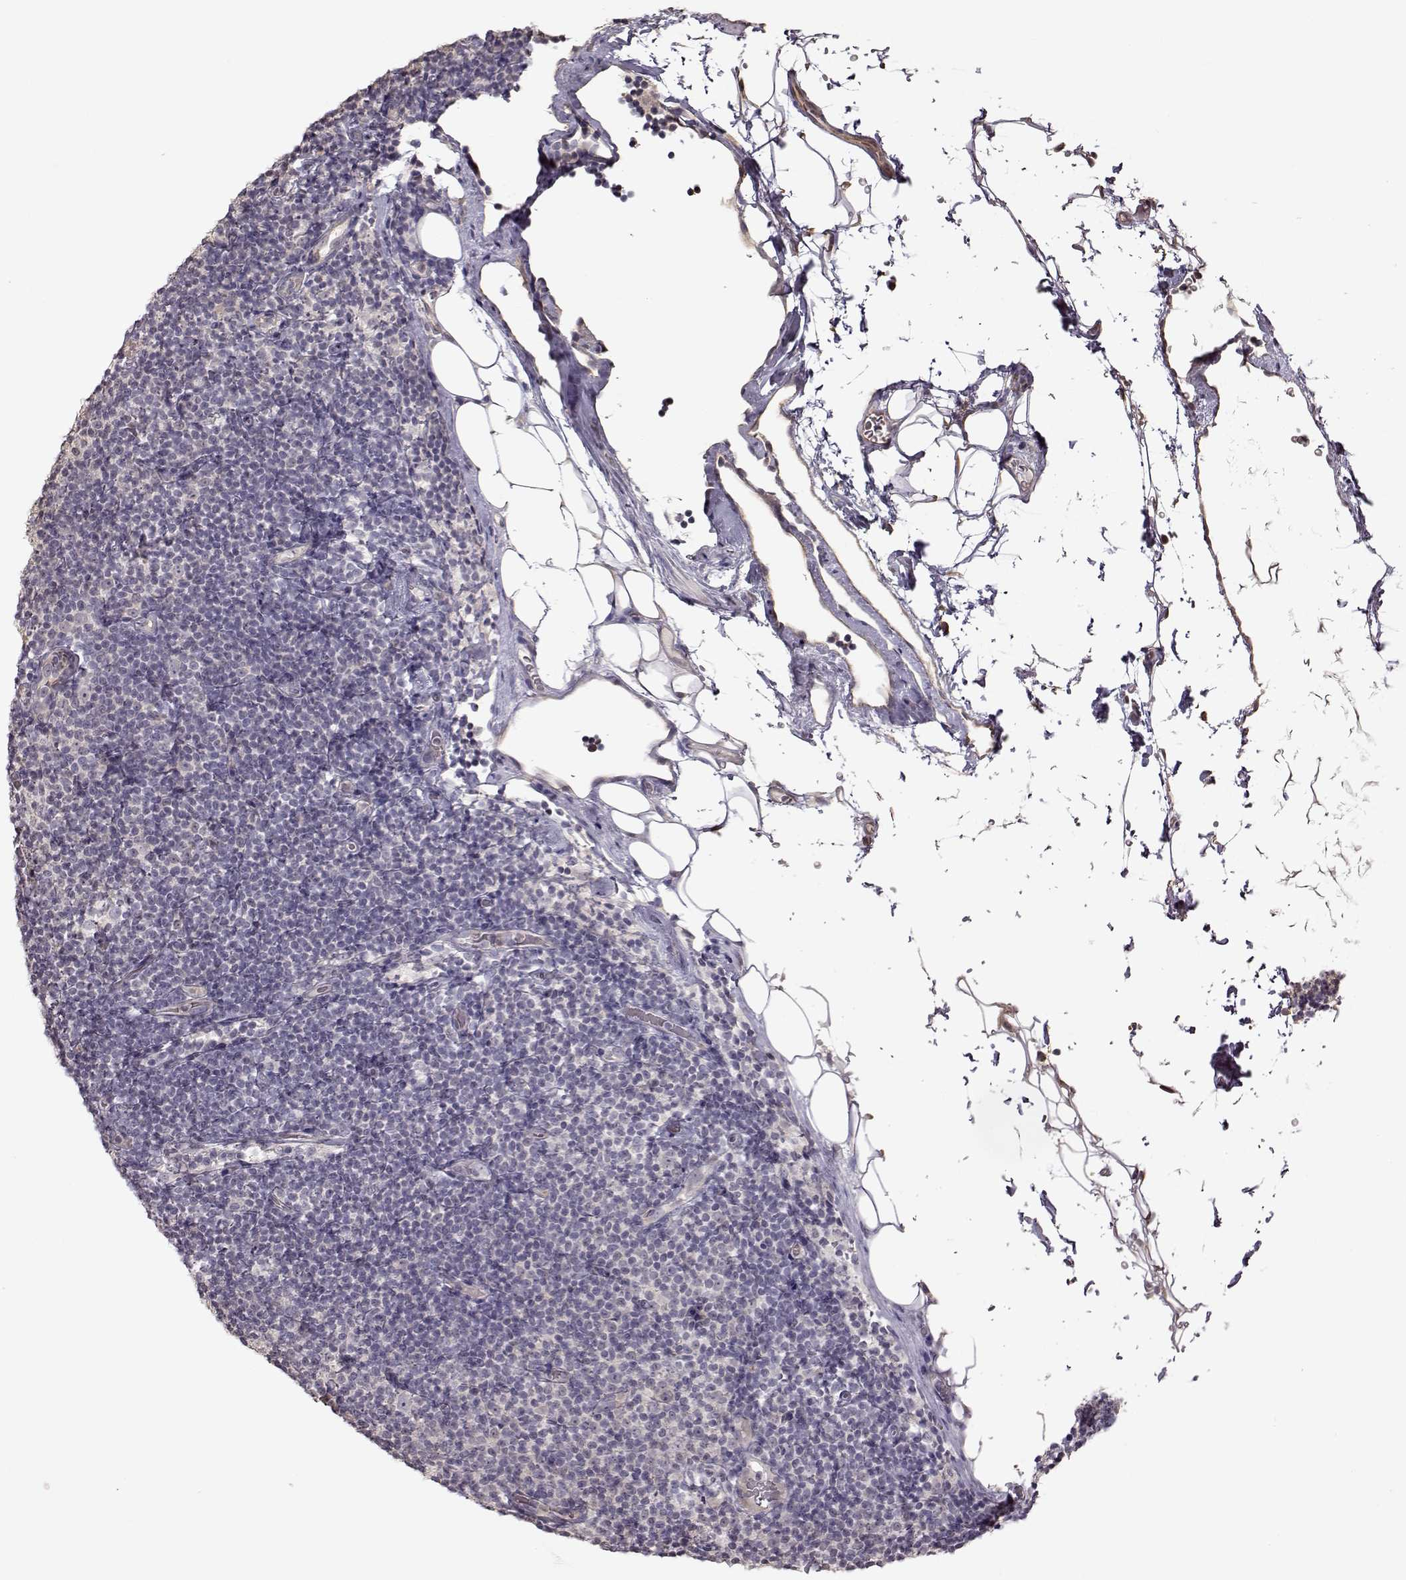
{"staining": {"intensity": "negative", "quantity": "none", "location": "none"}, "tissue": "lymphoma", "cell_type": "Tumor cells", "image_type": "cancer", "snomed": [{"axis": "morphology", "description": "Malignant lymphoma, non-Hodgkin's type, Low grade"}, {"axis": "topography", "description": "Lymph node"}], "caption": "Human lymphoma stained for a protein using IHC shows no expression in tumor cells.", "gene": "CRB1", "patient": {"sex": "male", "age": 81}}